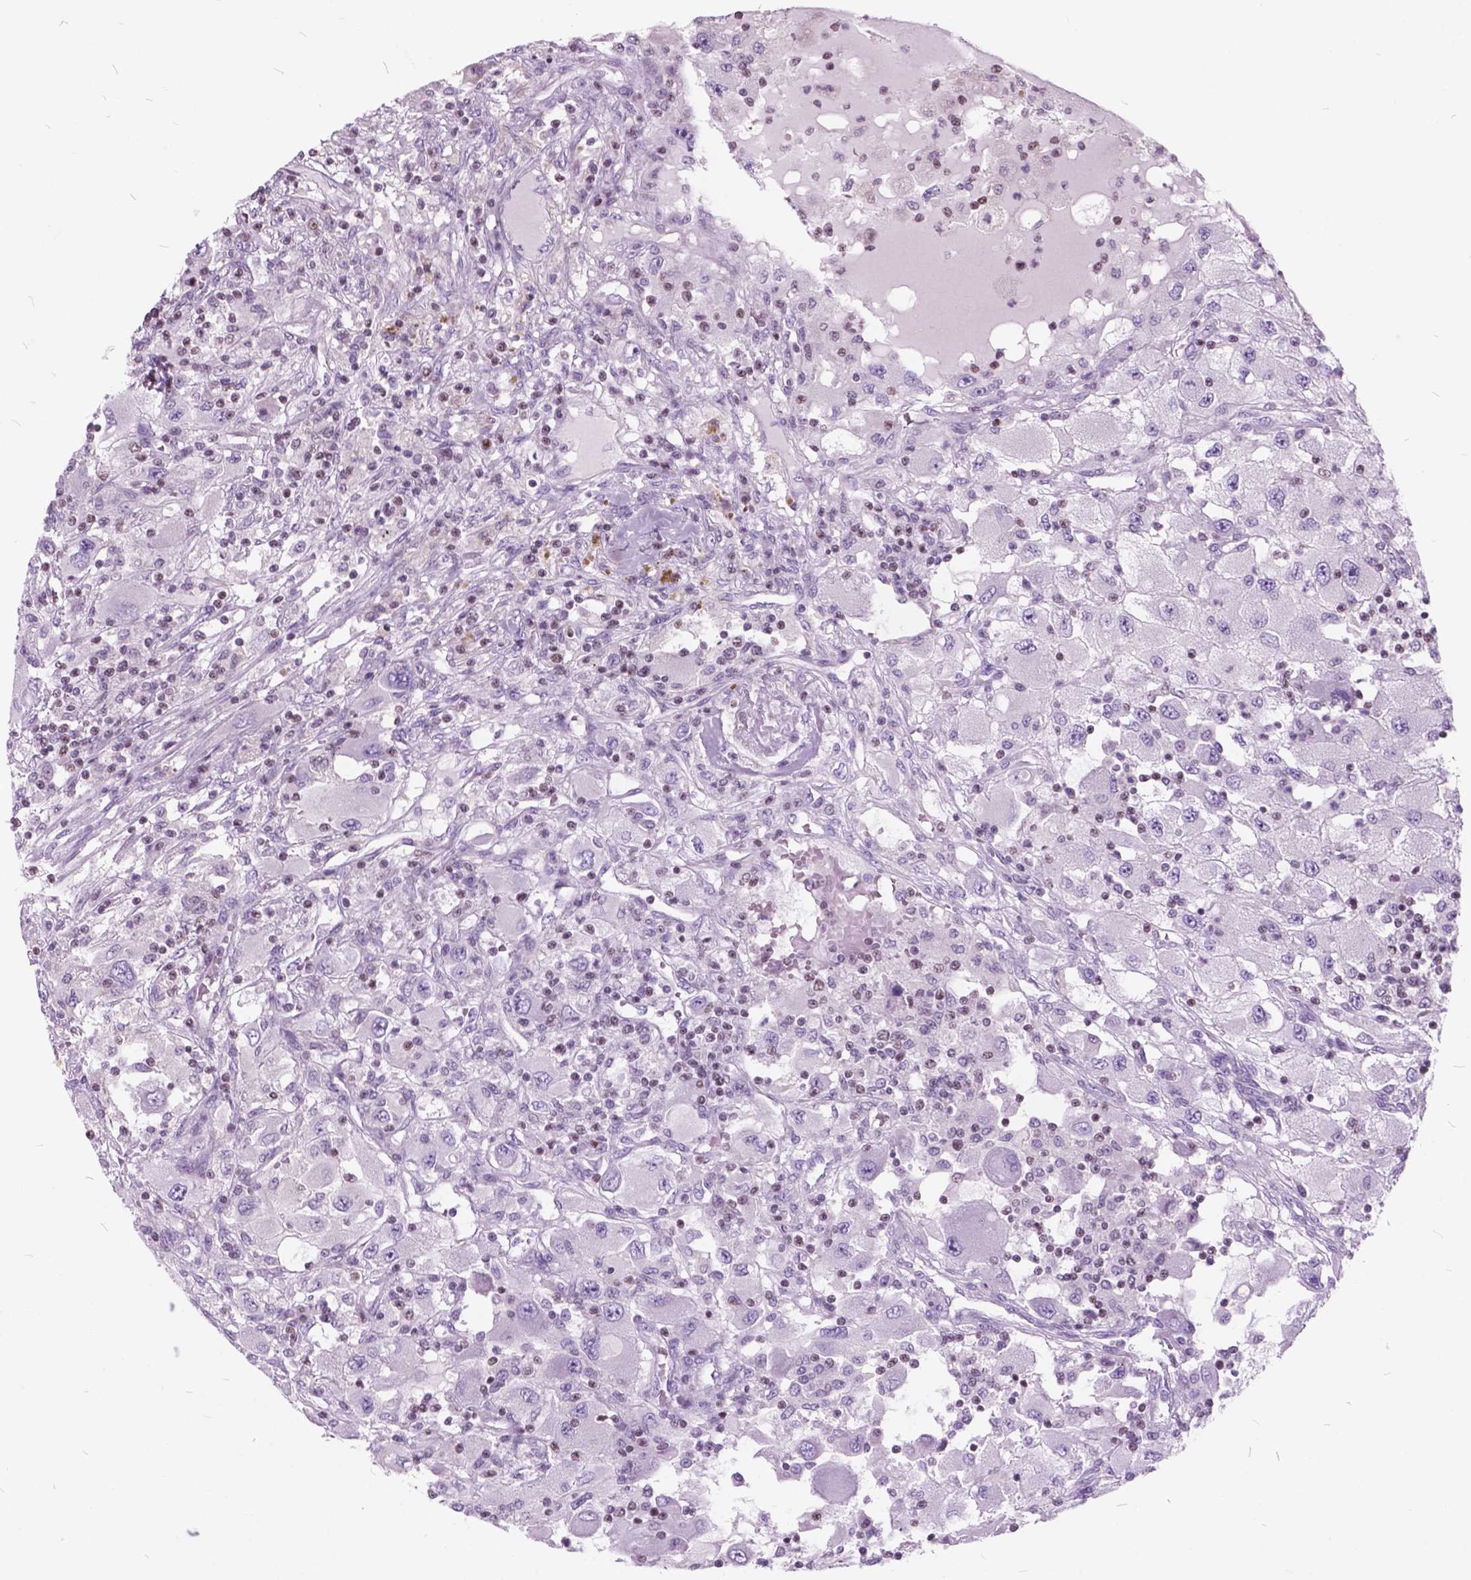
{"staining": {"intensity": "negative", "quantity": "none", "location": "none"}, "tissue": "renal cancer", "cell_type": "Tumor cells", "image_type": "cancer", "snomed": [{"axis": "morphology", "description": "Adenocarcinoma, NOS"}, {"axis": "topography", "description": "Kidney"}], "caption": "IHC photomicrograph of neoplastic tissue: human renal cancer stained with DAB exhibits no significant protein positivity in tumor cells.", "gene": "SP140", "patient": {"sex": "female", "age": 67}}